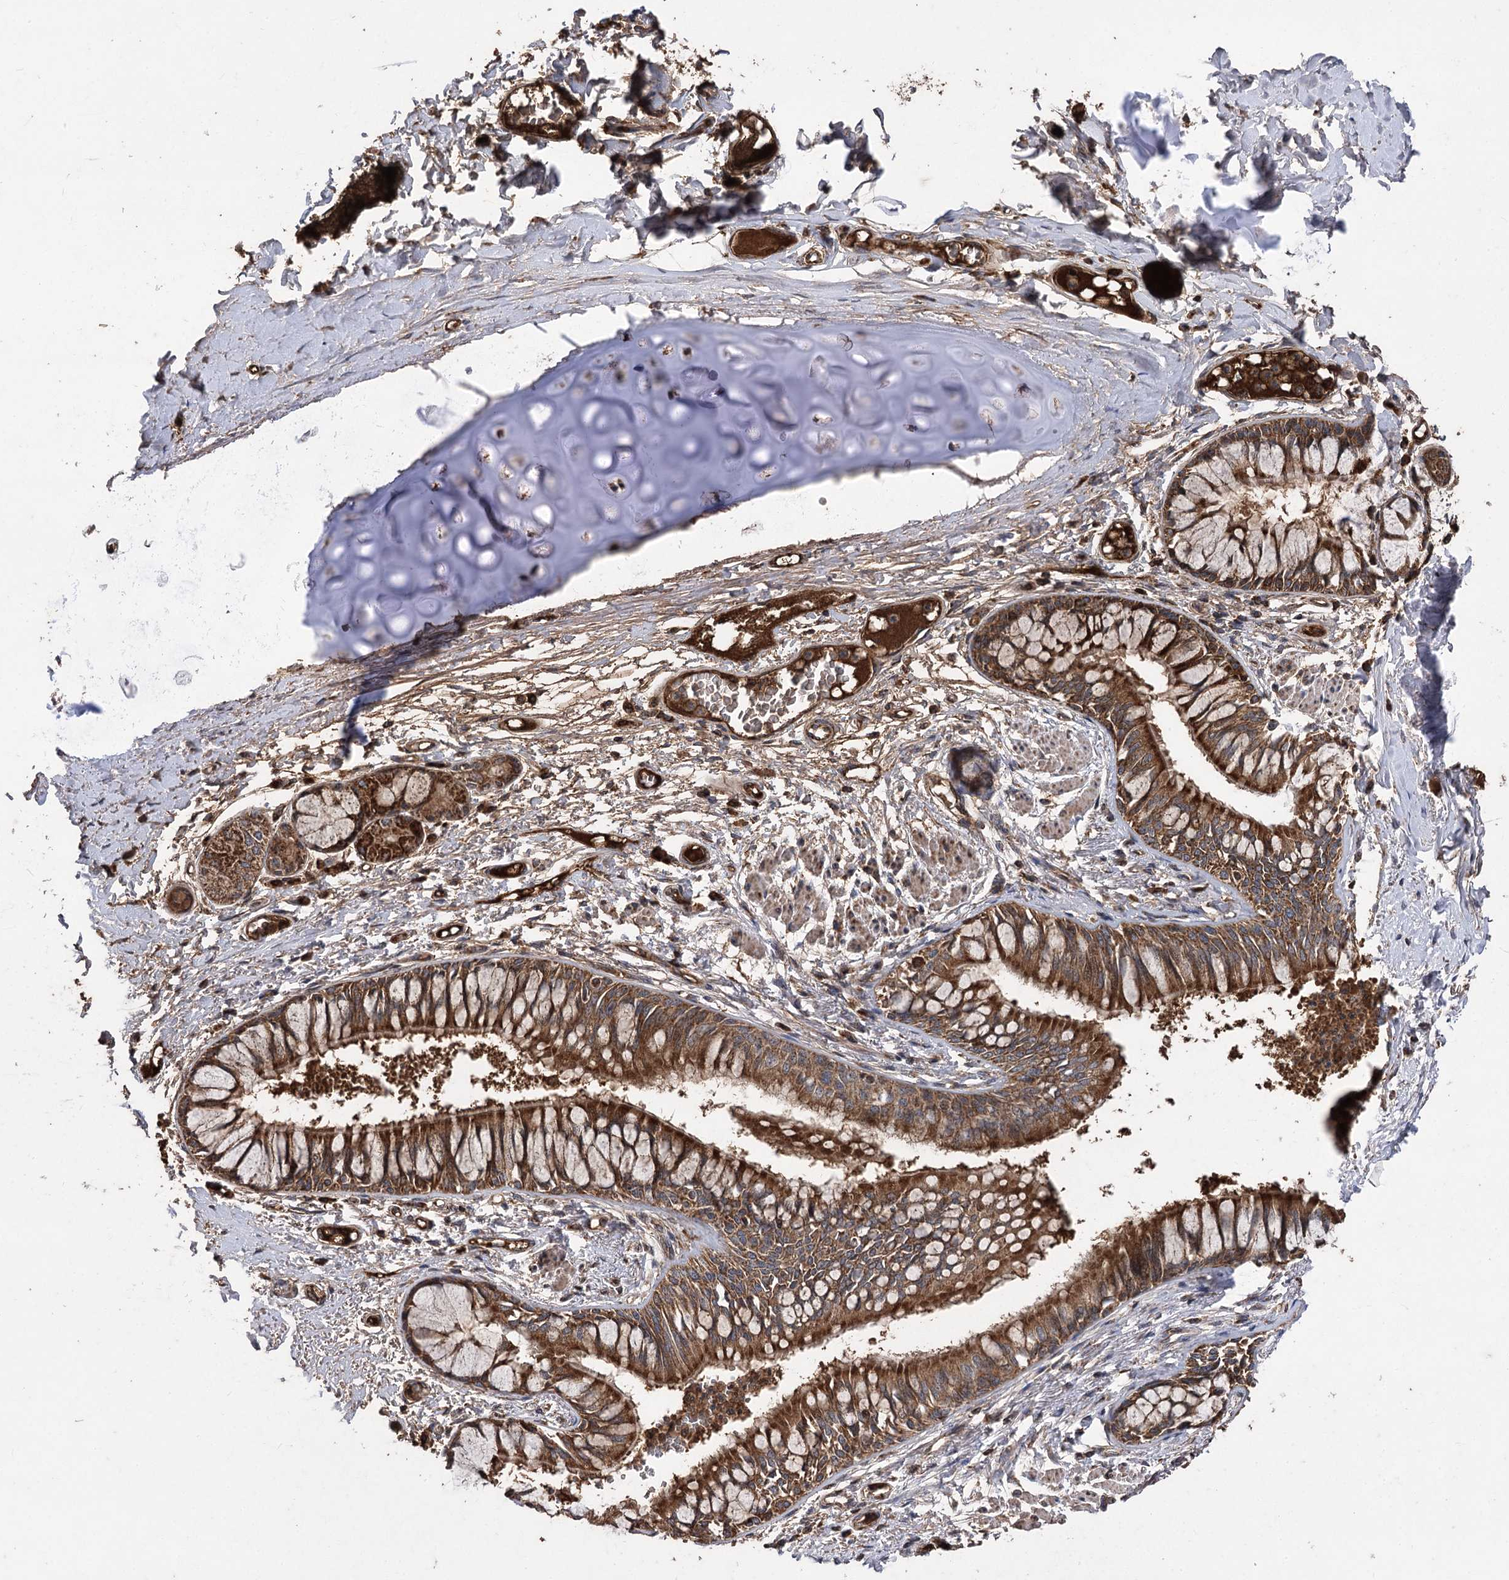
{"staining": {"intensity": "strong", "quantity": ">75%", "location": "cytoplasmic/membranous"}, "tissue": "adipose tissue", "cell_type": "Adipocytes", "image_type": "normal", "snomed": [{"axis": "morphology", "description": "Normal tissue, NOS"}, {"axis": "topography", "description": "Cartilage tissue"}, {"axis": "topography", "description": "Bronchus"}, {"axis": "topography", "description": "Lung"}, {"axis": "topography", "description": "Peripheral nerve tissue"}], "caption": "Strong cytoplasmic/membranous positivity is present in approximately >75% of adipocytes in normal adipose tissue.", "gene": "RASSF3", "patient": {"sex": "female", "age": 49}}